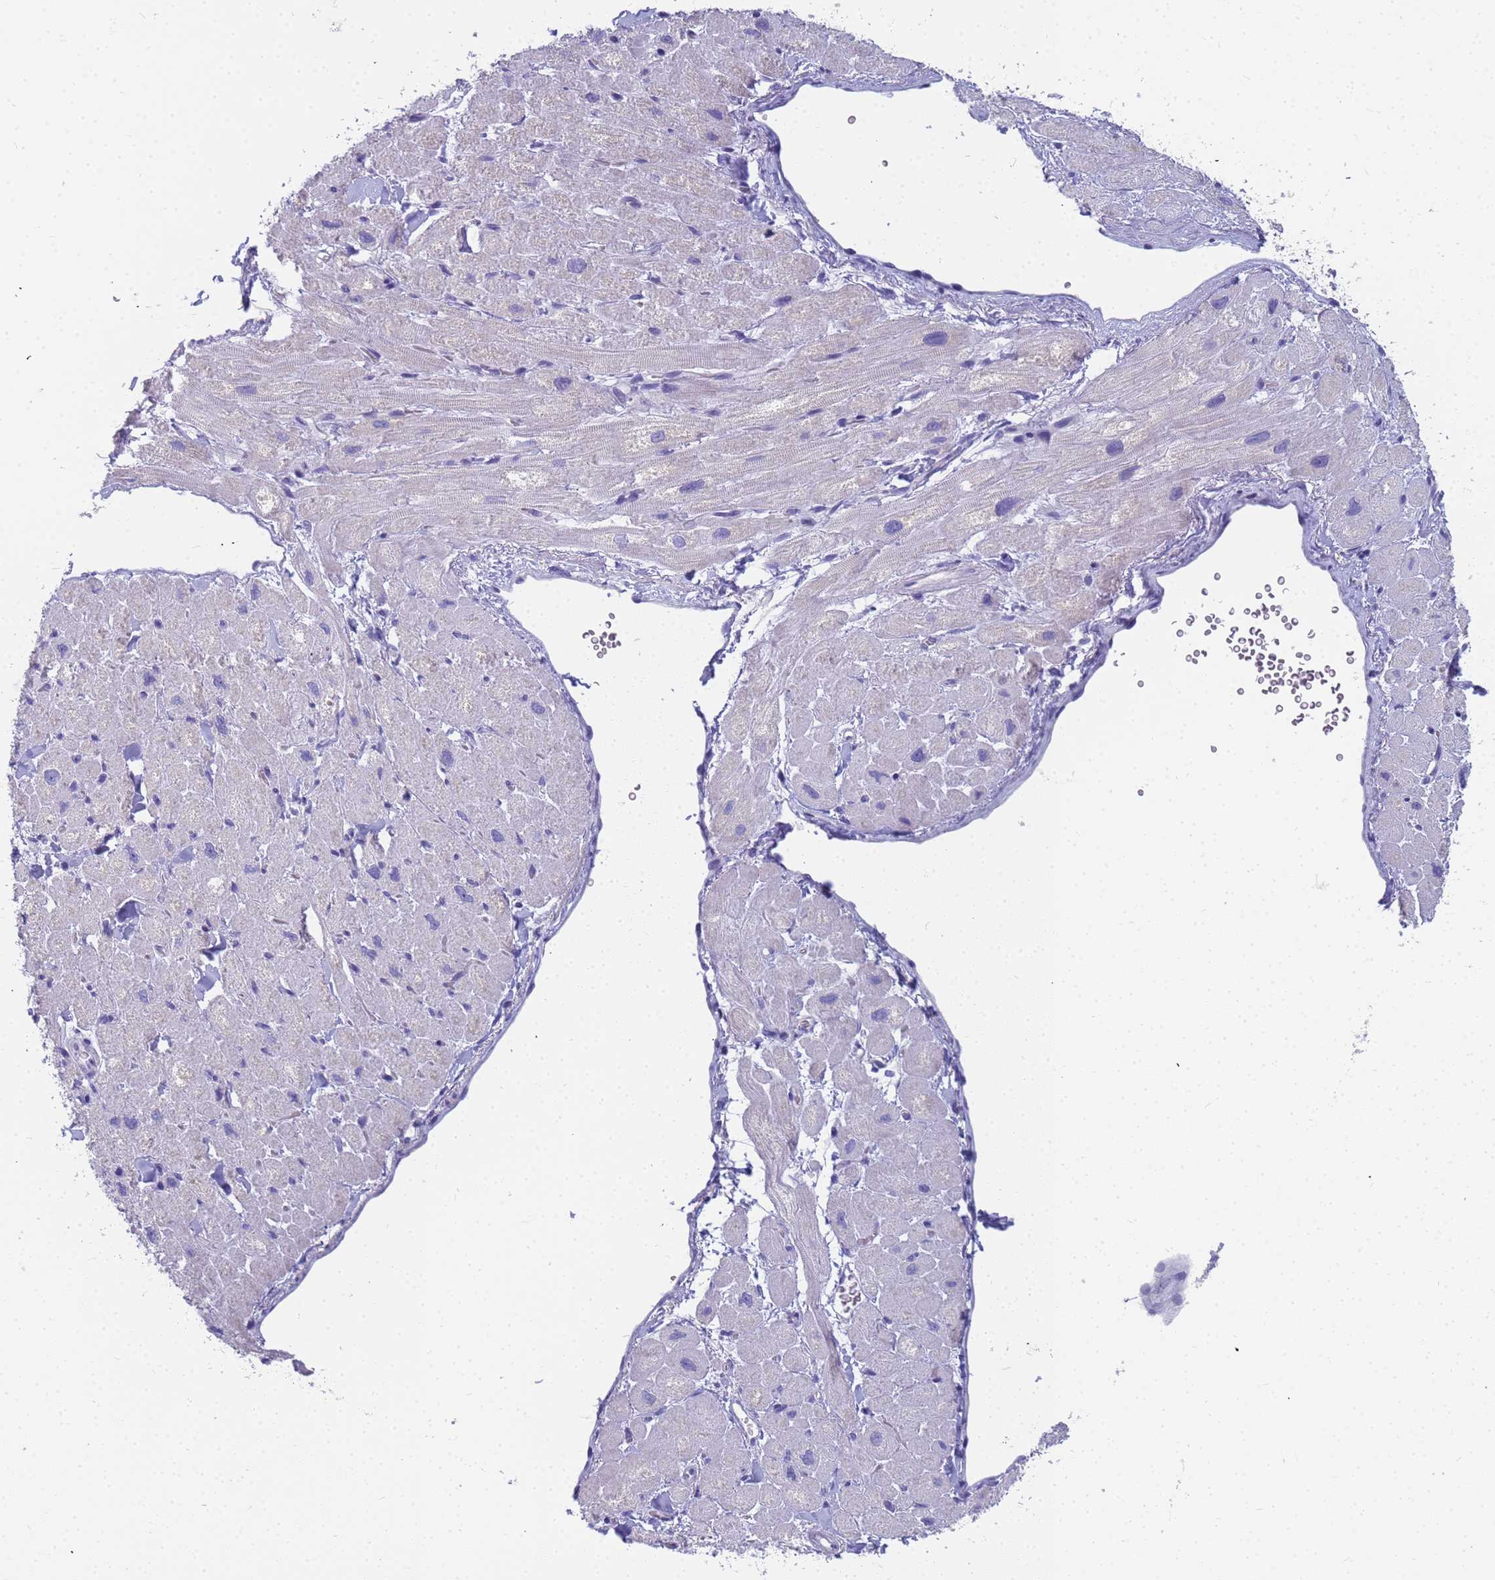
{"staining": {"intensity": "negative", "quantity": "none", "location": "none"}, "tissue": "heart muscle", "cell_type": "Cardiomyocytes", "image_type": "normal", "snomed": [{"axis": "morphology", "description": "Normal tissue, NOS"}, {"axis": "topography", "description": "Heart"}], "caption": "An immunohistochemistry photomicrograph of unremarkable heart muscle is shown. There is no staining in cardiomyocytes of heart muscle. (Brightfield microscopy of DAB (3,3'-diaminobenzidine) immunohistochemistry at high magnification).", "gene": "RNASE2", "patient": {"sex": "male", "age": 65}}